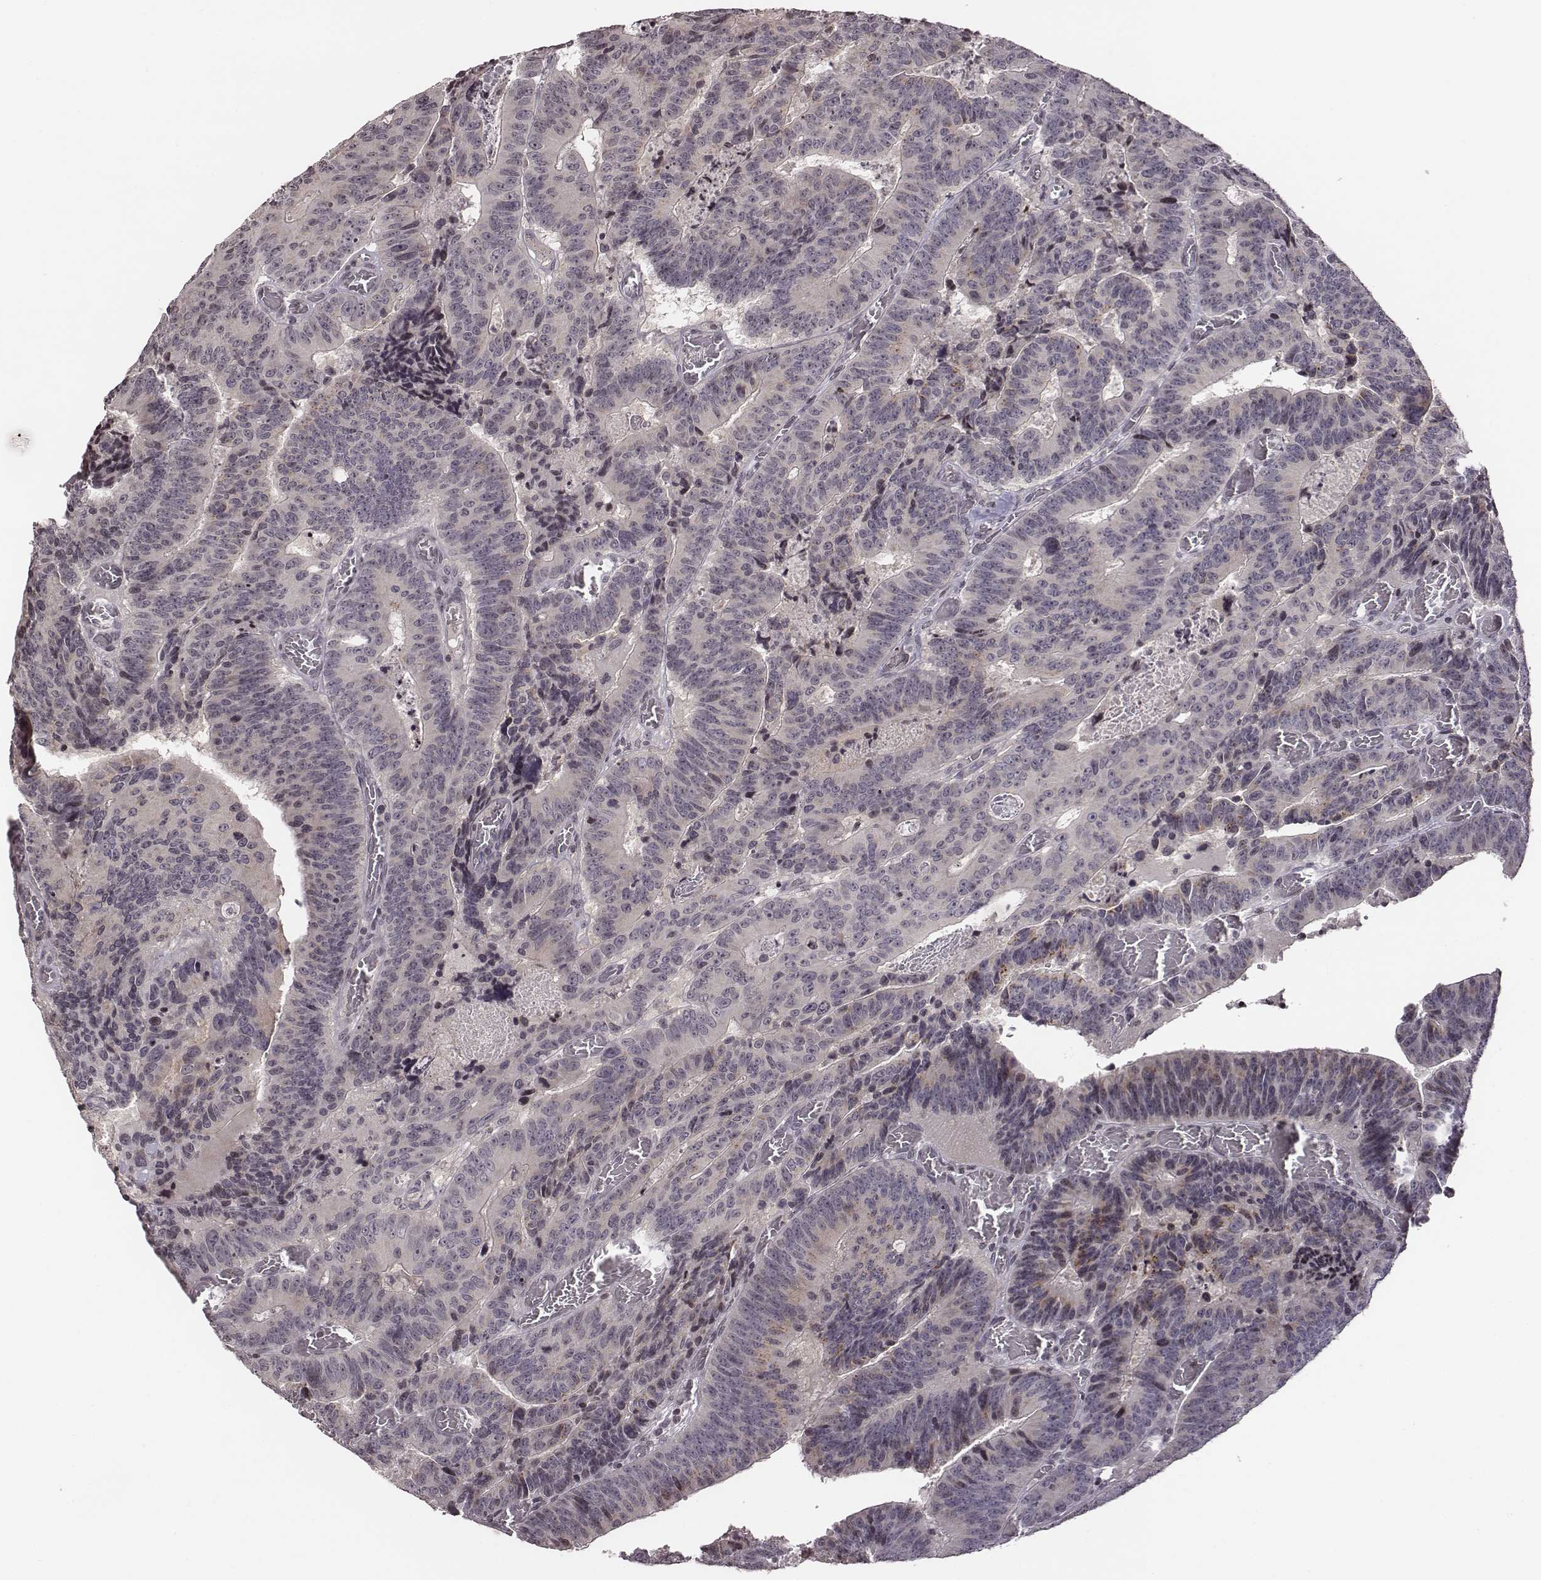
{"staining": {"intensity": "negative", "quantity": "none", "location": "none"}, "tissue": "colorectal cancer", "cell_type": "Tumor cells", "image_type": "cancer", "snomed": [{"axis": "morphology", "description": "Adenocarcinoma, NOS"}, {"axis": "topography", "description": "Colon"}], "caption": "Colorectal cancer (adenocarcinoma) was stained to show a protein in brown. There is no significant staining in tumor cells.", "gene": "GRM4", "patient": {"sex": "female", "age": 82}}